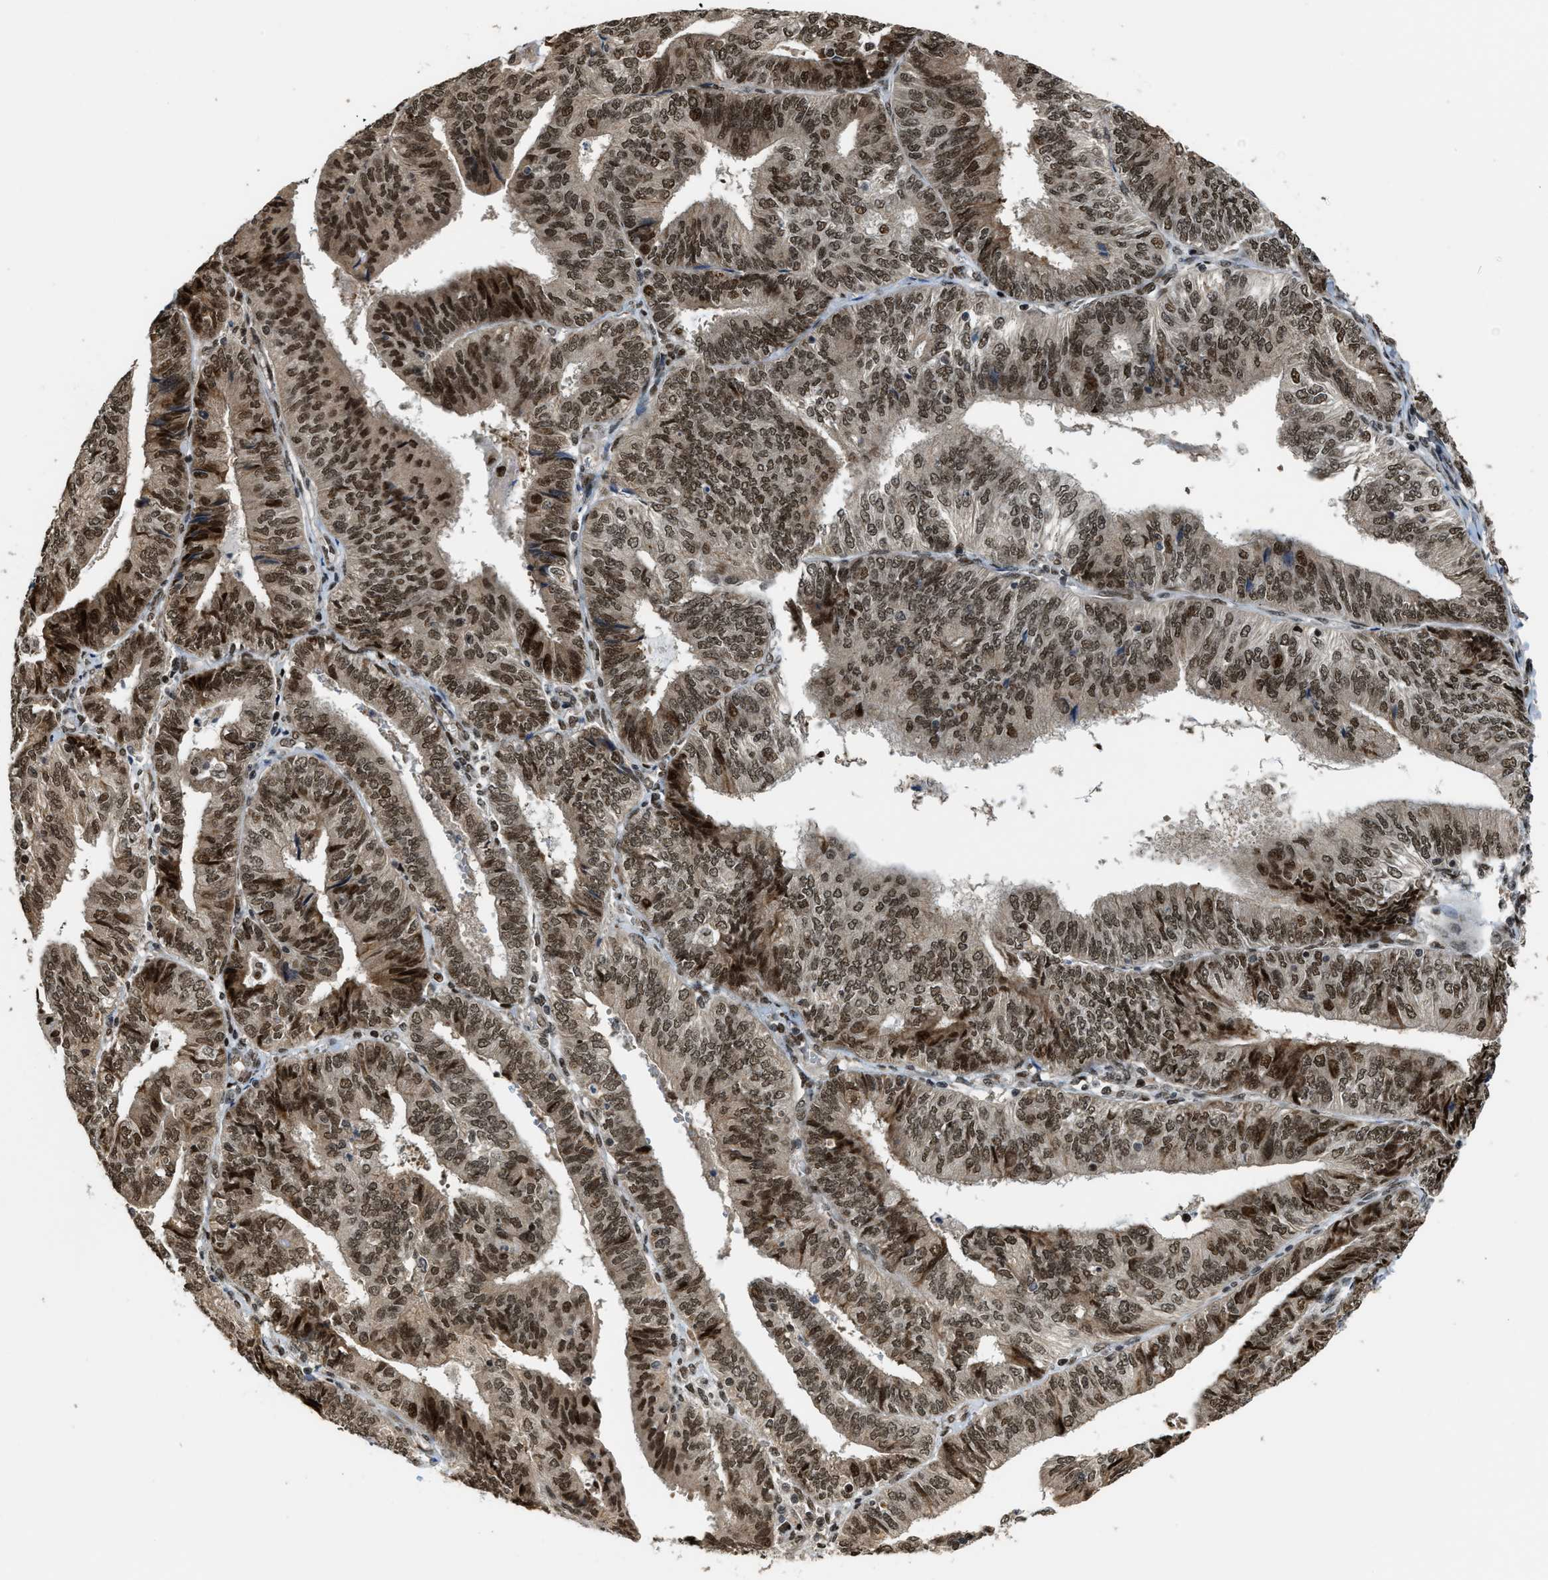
{"staining": {"intensity": "moderate", "quantity": ">75%", "location": "nuclear"}, "tissue": "endometrial cancer", "cell_type": "Tumor cells", "image_type": "cancer", "snomed": [{"axis": "morphology", "description": "Adenocarcinoma, NOS"}, {"axis": "topography", "description": "Endometrium"}], "caption": "This micrograph reveals immunohistochemistry staining of endometrial adenocarcinoma, with medium moderate nuclear positivity in about >75% of tumor cells.", "gene": "SERTAD2", "patient": {"sex": "female", "age": 58}}